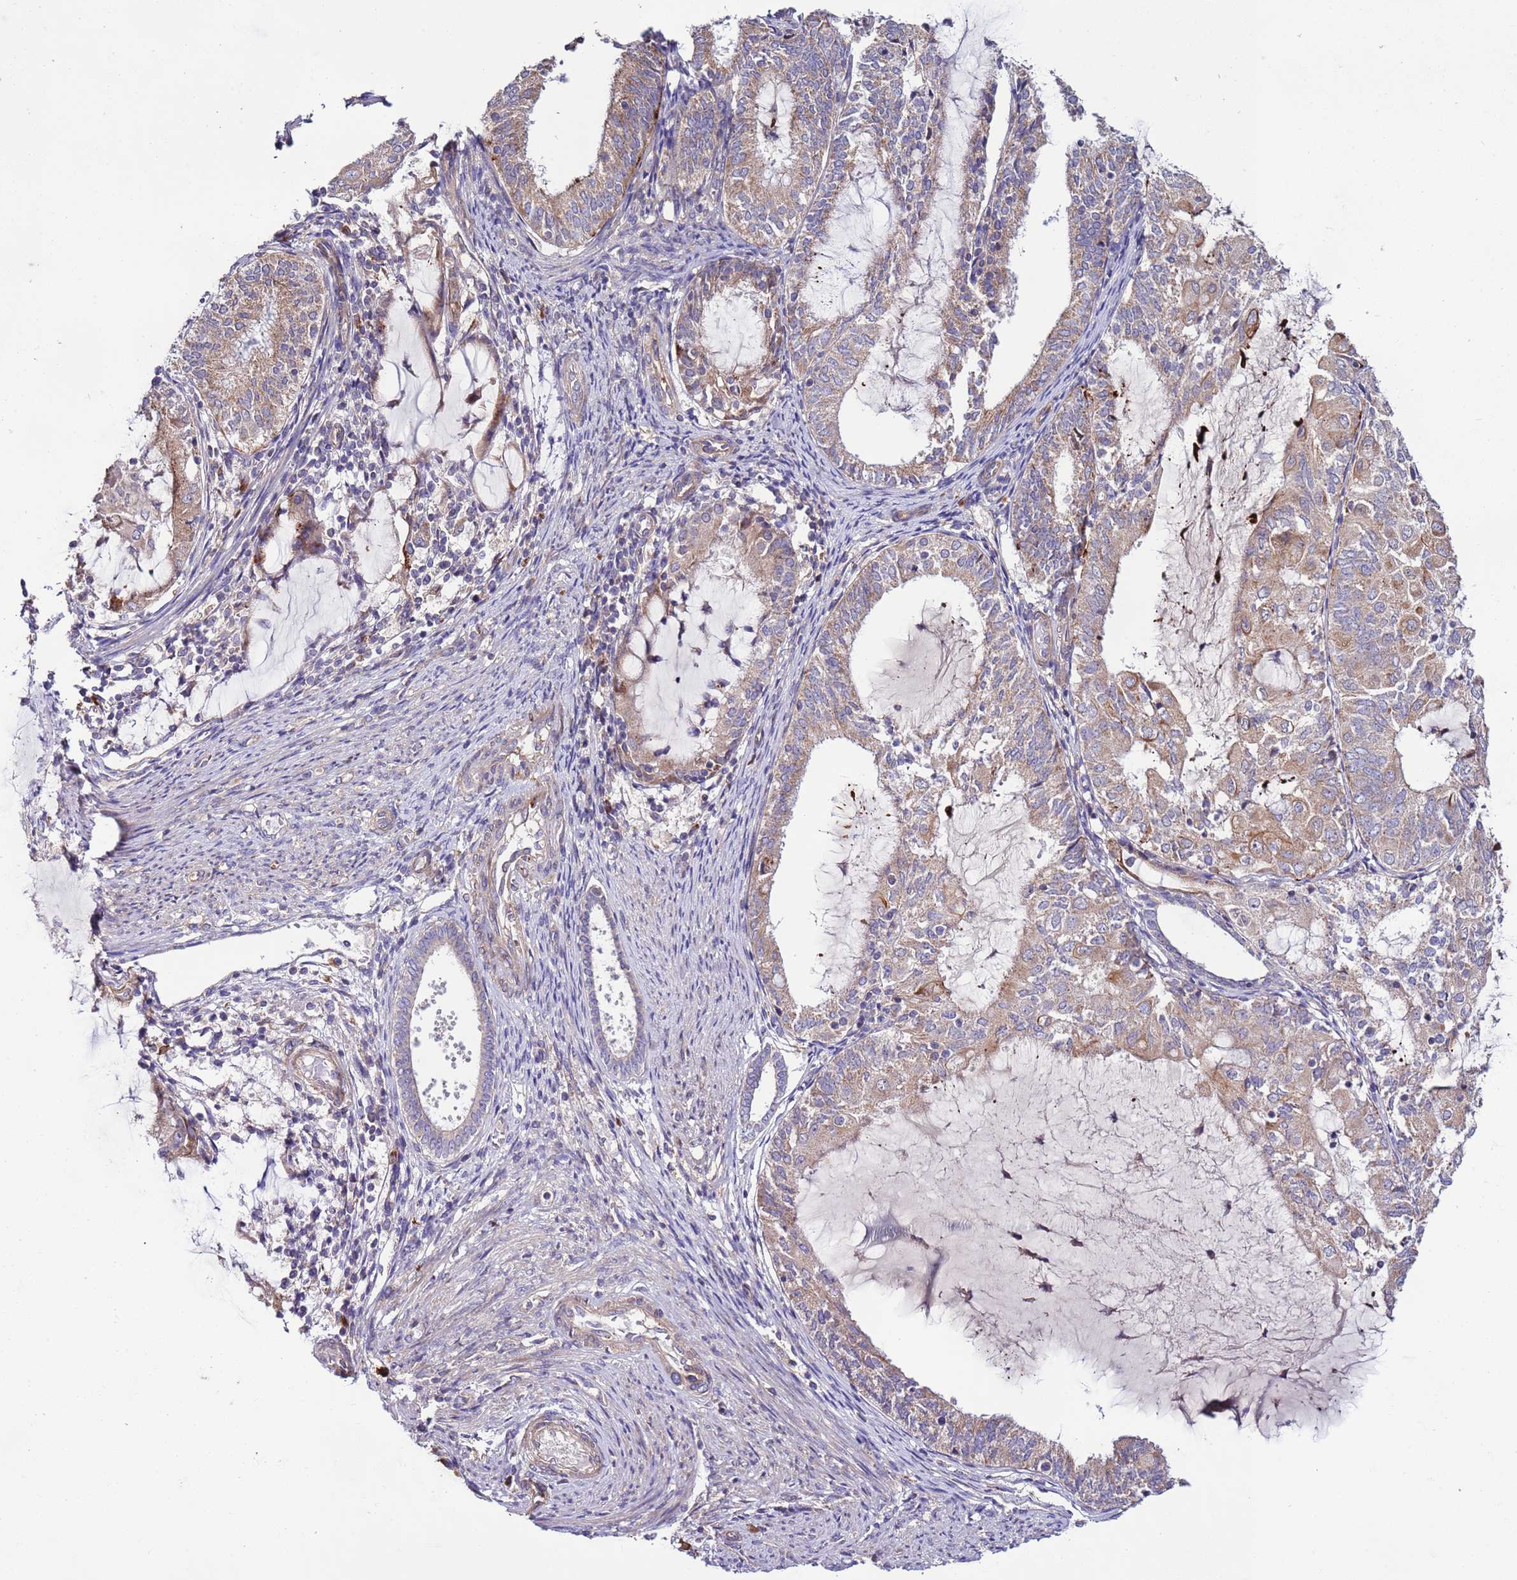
{"staining": {"intensity": "weak", "quantity": "25%-75%", "location": "cytoplasmic/membranous"}, "tissue": "endometrial cancer", "cell_type": "Tumor cells", "image_type": "cancer", "snomed": [{"axis": "morphology", "description": "Adenocarcinoma, NOS"}, {"axis": "topography", "description": "Endometrium"}], "caption": "IHC image of neoplastic tissue: human endometrial adenocarcinoma stained using immunohistochemistry (IHC) demonstrates low levels of weak protein expression localized specifically in the cytoplasmic/membranous of tumor cells, appearing as a cytoplasmic/membranous brown color.", "gene": "SPCS1", "patient": {"sex": "female", "age": 81}}